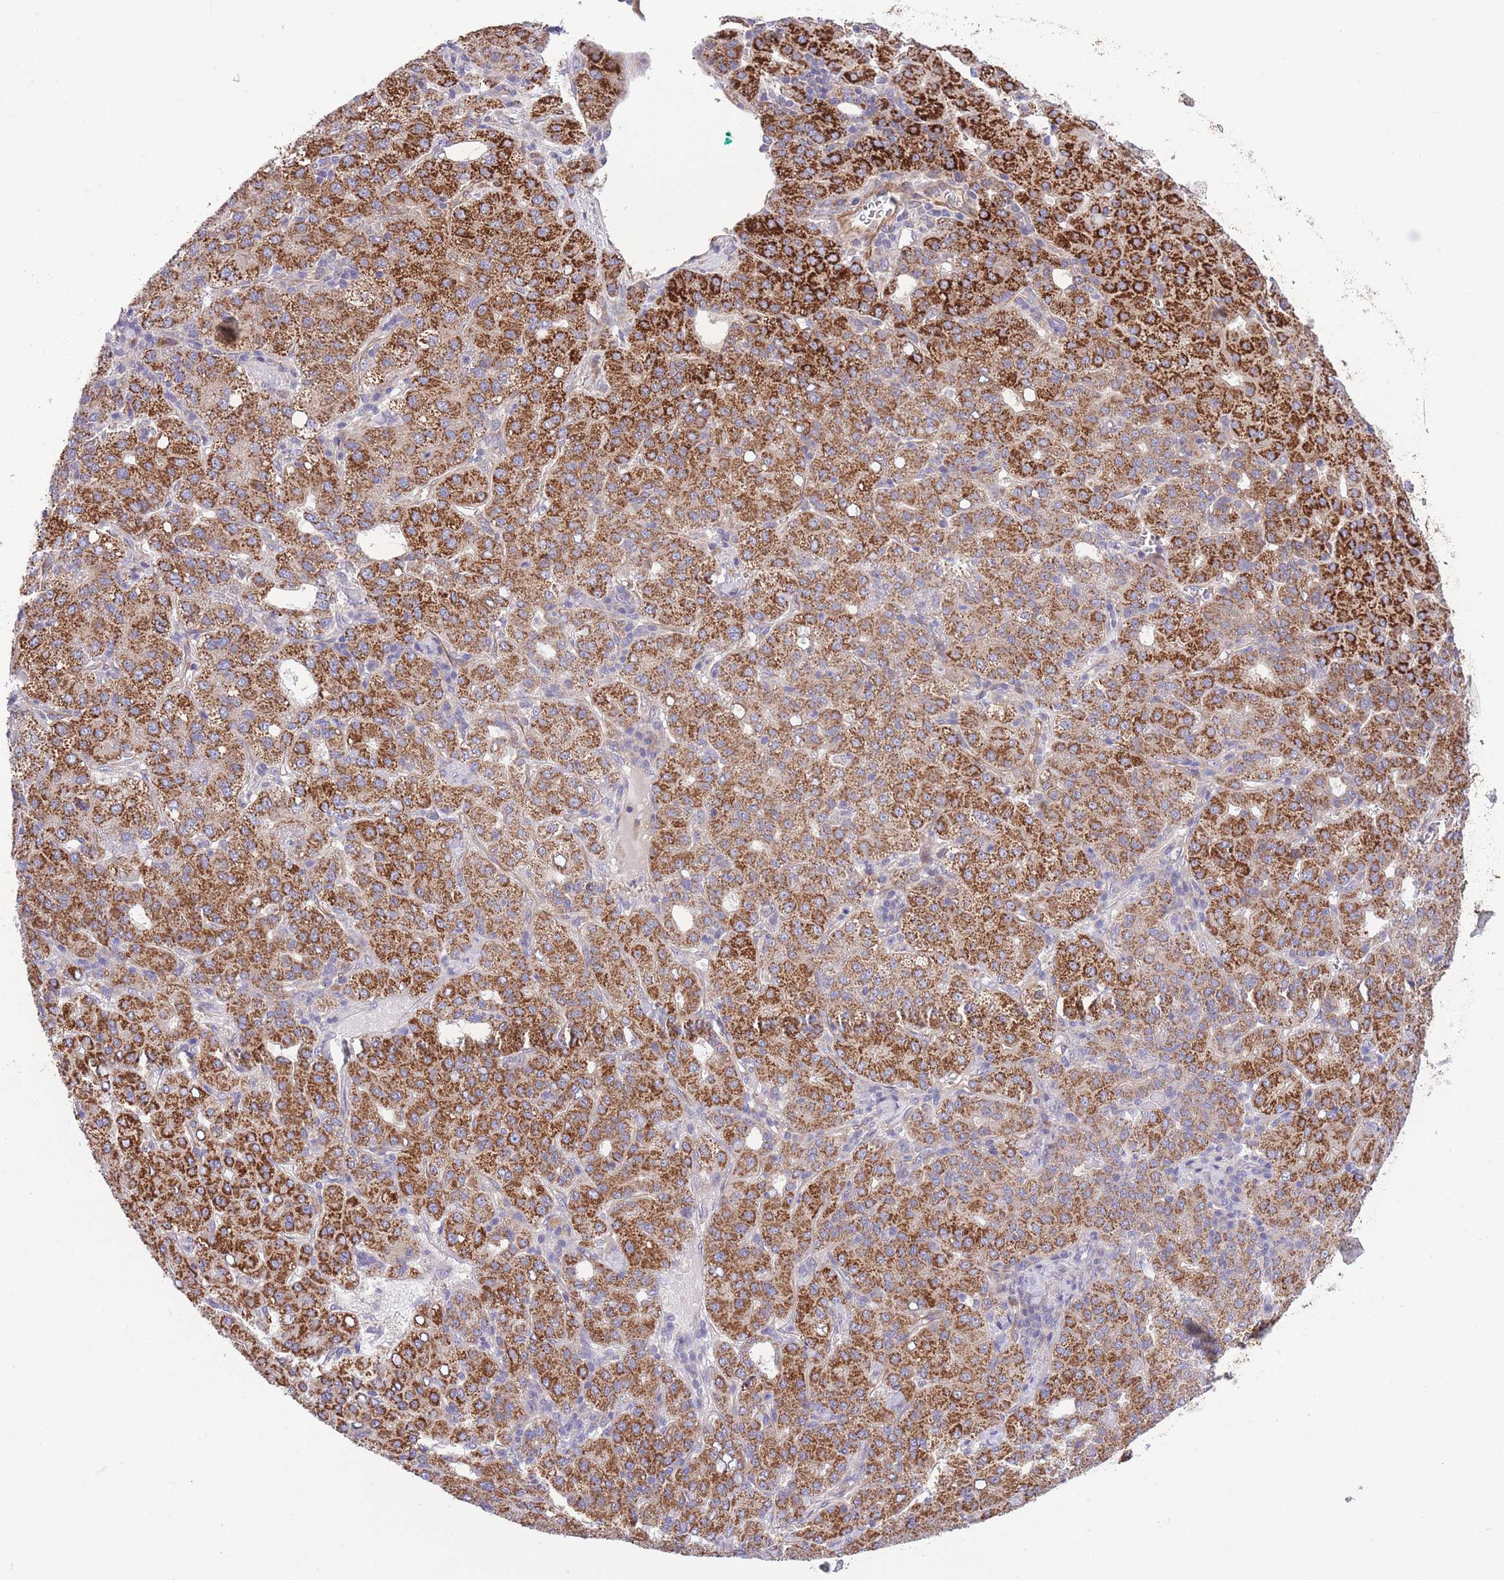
{"staining": {"intensity": "strong", "quantity": ">75%", "location": "cytoplasmic/membranous"}, "tissue": "liver cancer", "cell_type": "Tumor cells", "image_type": "cancer", "snomed": [{"axis": "morphology", "description": "Carcinoma, Hepatocellular, NOS"}, {"axis": "topography", "description": "Liver"}], "caption": "Immunohistochemical staining of human liver cancer (hepatocellular carcinoma) shows high levels of strong cytoplasmic/membranous protein staining in about >75% of tumor cells.", "gene": "CHAC1", "patient": {"sex": "male", "age": 65}}